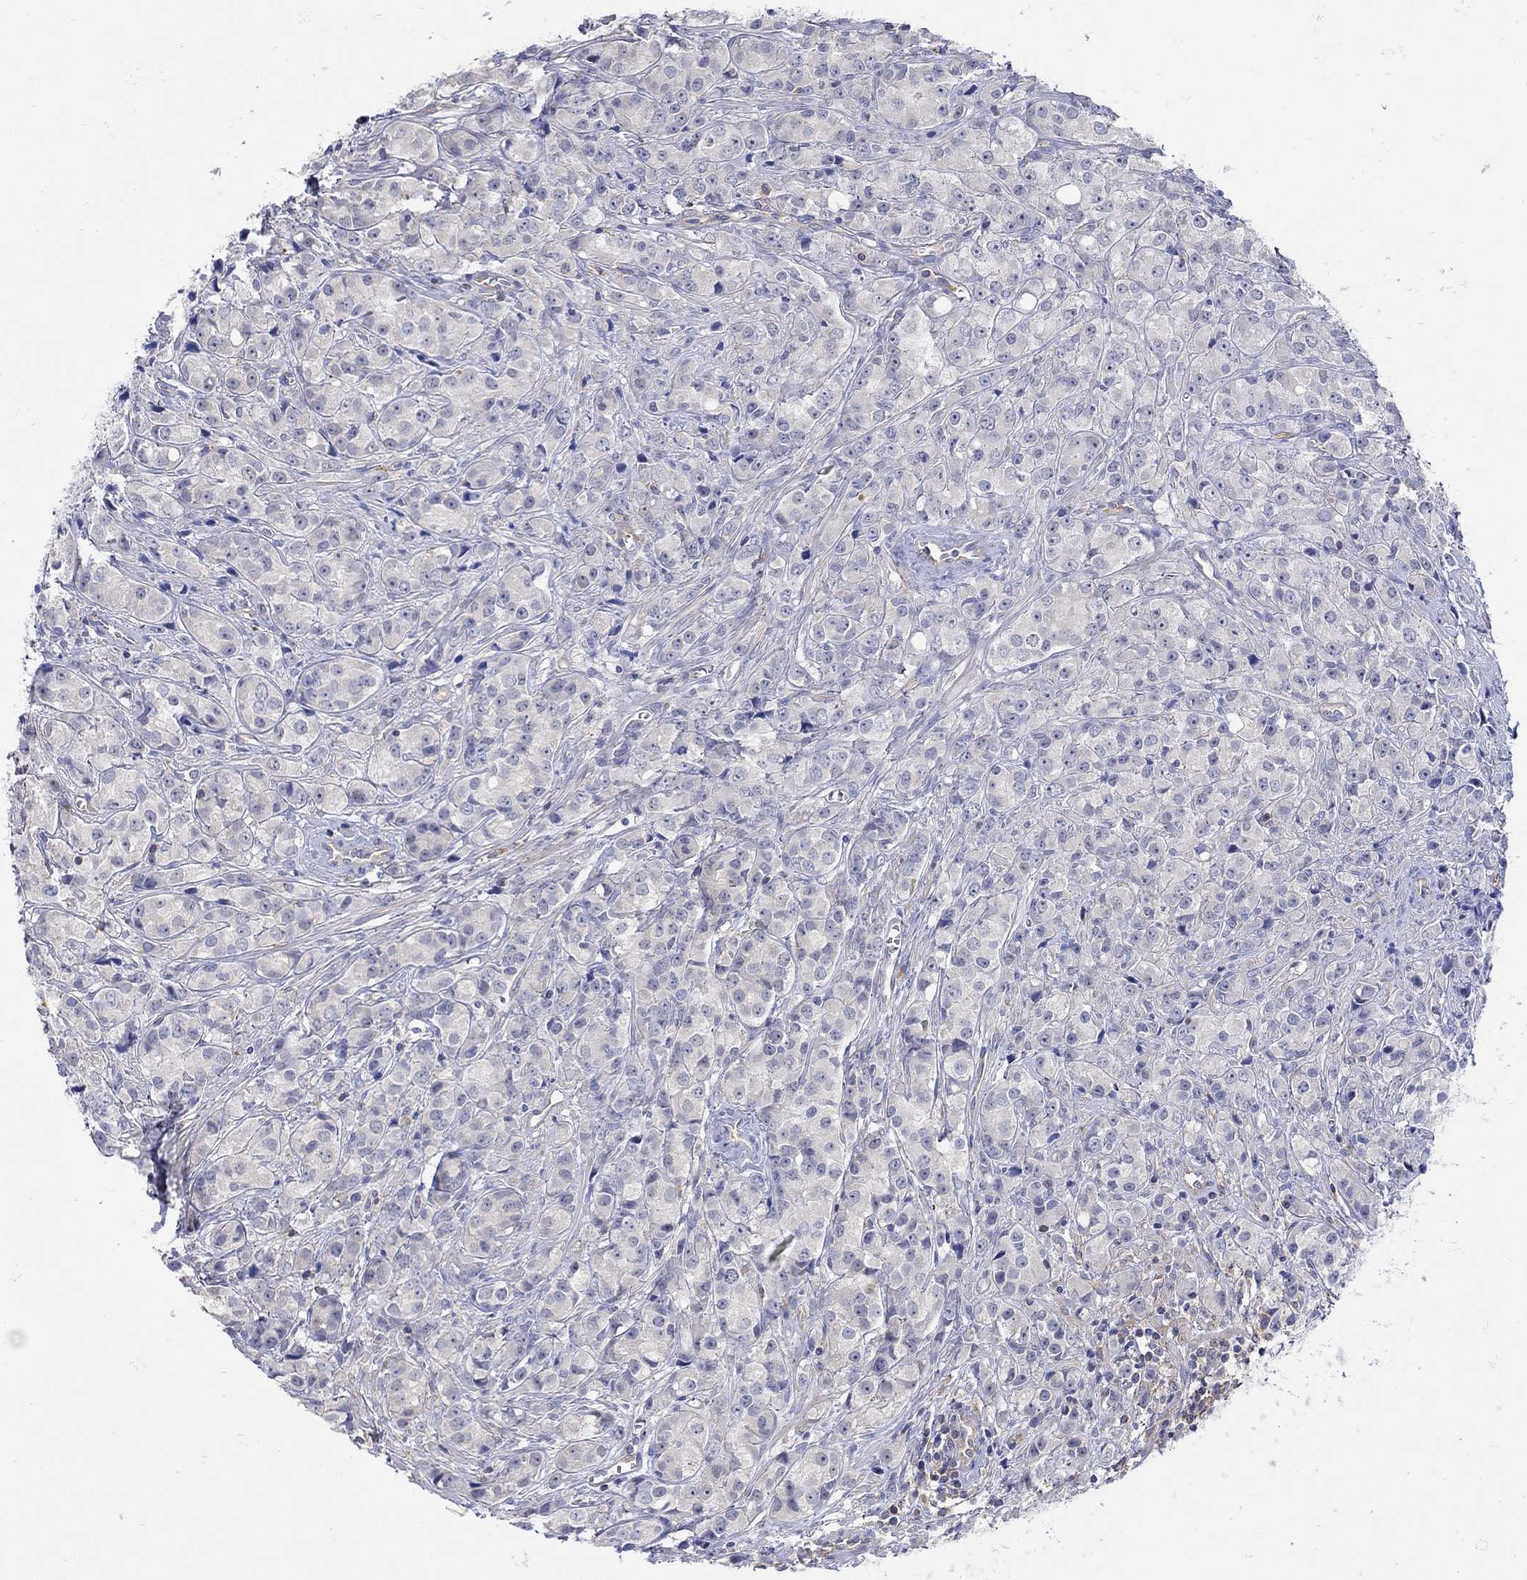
{"staining": {"intensity": "negative", "quantity": "none", "location": "none"}, "tissue": "prostate cancer", "cell_type": "Tumor cells", "image_type": "cancer", "snomed": [{"axis": "morphology", "description": "Adenocarcinoma, Medium grade"}, {"axis": "topography", "description": "Prostate"}], "caption": "High magnification brightfield microscopy of prostate cancer stained with DAB (3,3'-diaminobenzidine) (brown) and counterstained with hematoxylin (blue): tumor cells show no significant expression.", "gene": "TEKT3", "patient": {"sex": "male", "age": 74}}